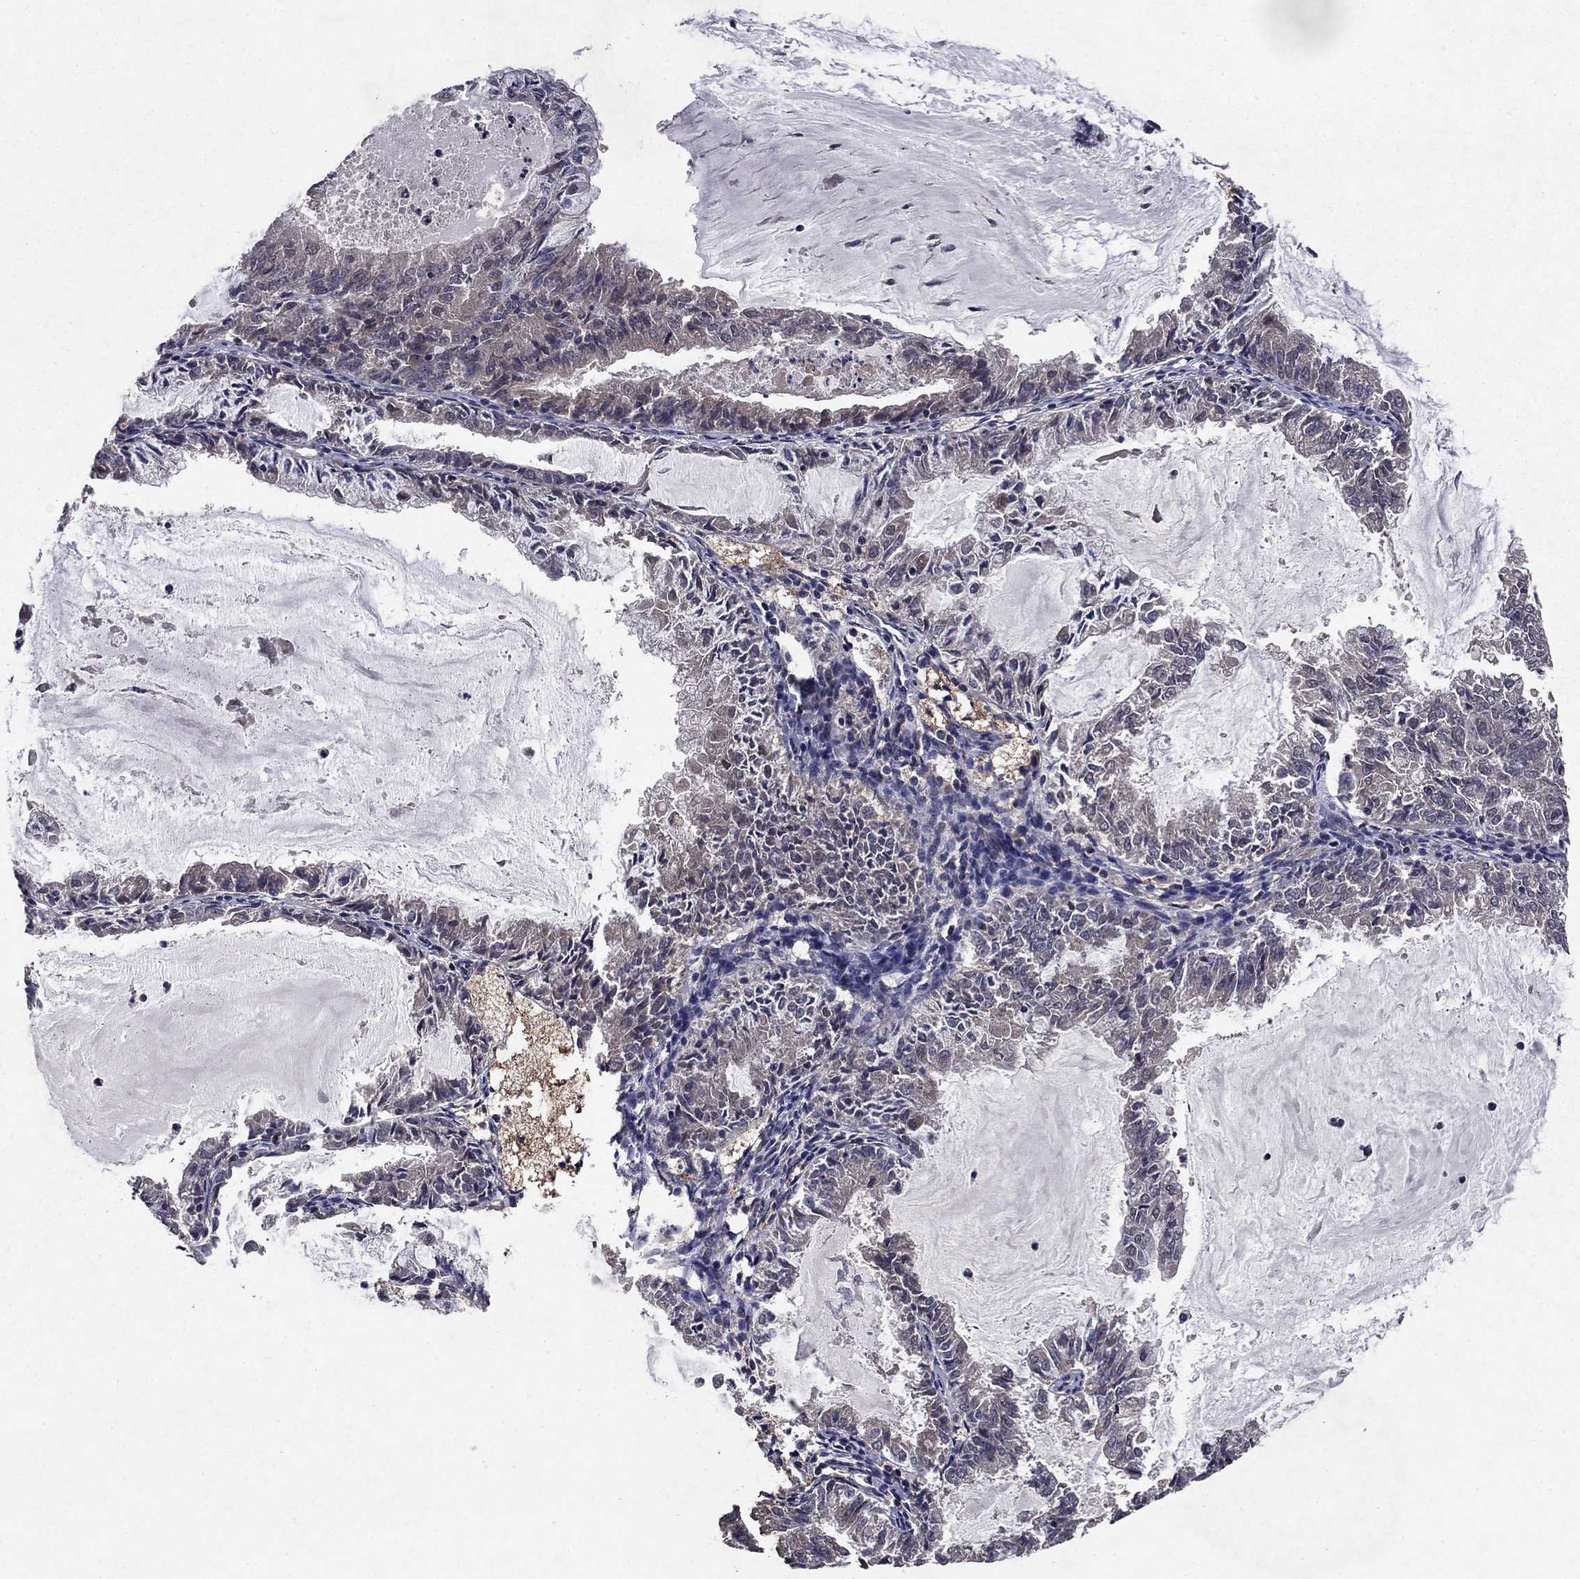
{"staining": {"intensity": "negative", "quantity": "none", "location": "none"}, "tissue": "endometrial cancer", "cell_type": "Tumor cells", "image_type": "cancer", "snomed": [{"axis": "morphology", "description": "Adenocarcinoma, NOS"}, {"axis": "topography", "description": "Endometrium"}], "caption": "High magnification brightfield microscopy of endometrial adenocarcinoma stained with DAB (3,3'-diaminobenzidine) (brown) and counterstained with hematoxylin (blue): tumor cells show no significant expression. Brightfield microscopy of immunohistochemistry stained with DAB (brown) and hematoxylin (blue), captured at high magnification.", "gene": "DHRS1", "patient": {"sex": "female", "age": 57}}